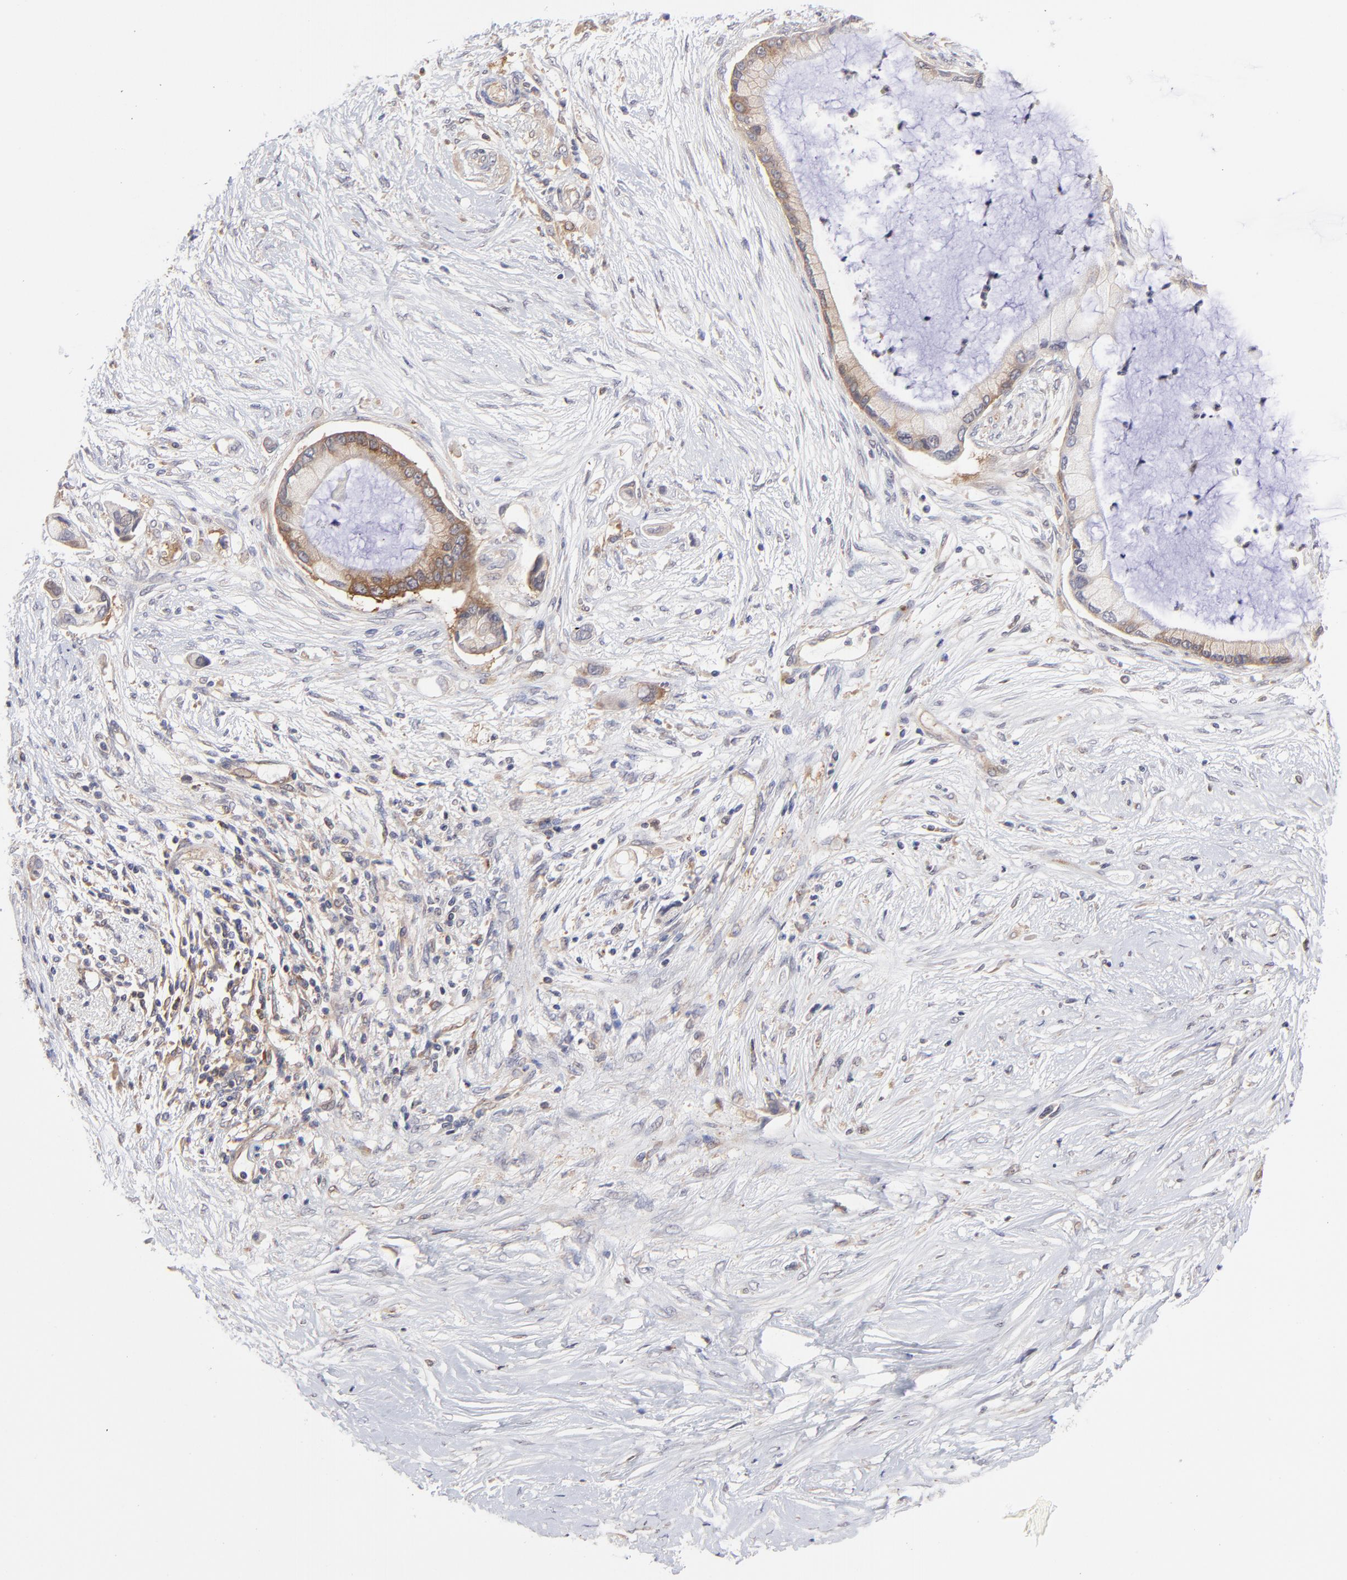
{"staining": {"intensity": "weak", "quantity": ">75%", "location": "cytoplasmic/membranous"}, "tissue": "pancreatic cancer", "cell_type": "Tumor cells", "image_type": "cancer", "snomed": [{"axis": "morphology", "description": "Adenocarcinoma, NOS"}, {"axis": "topography", "description": "Pancreas"}], "caption": "A histopathology image of human adenocarcinoma (pancreatic) stained for a protein displays weak cytoplasmic/membranous brown staining in tumor cells.", "gene": "GART", "patient": {"sex": "female", "age": 59}}